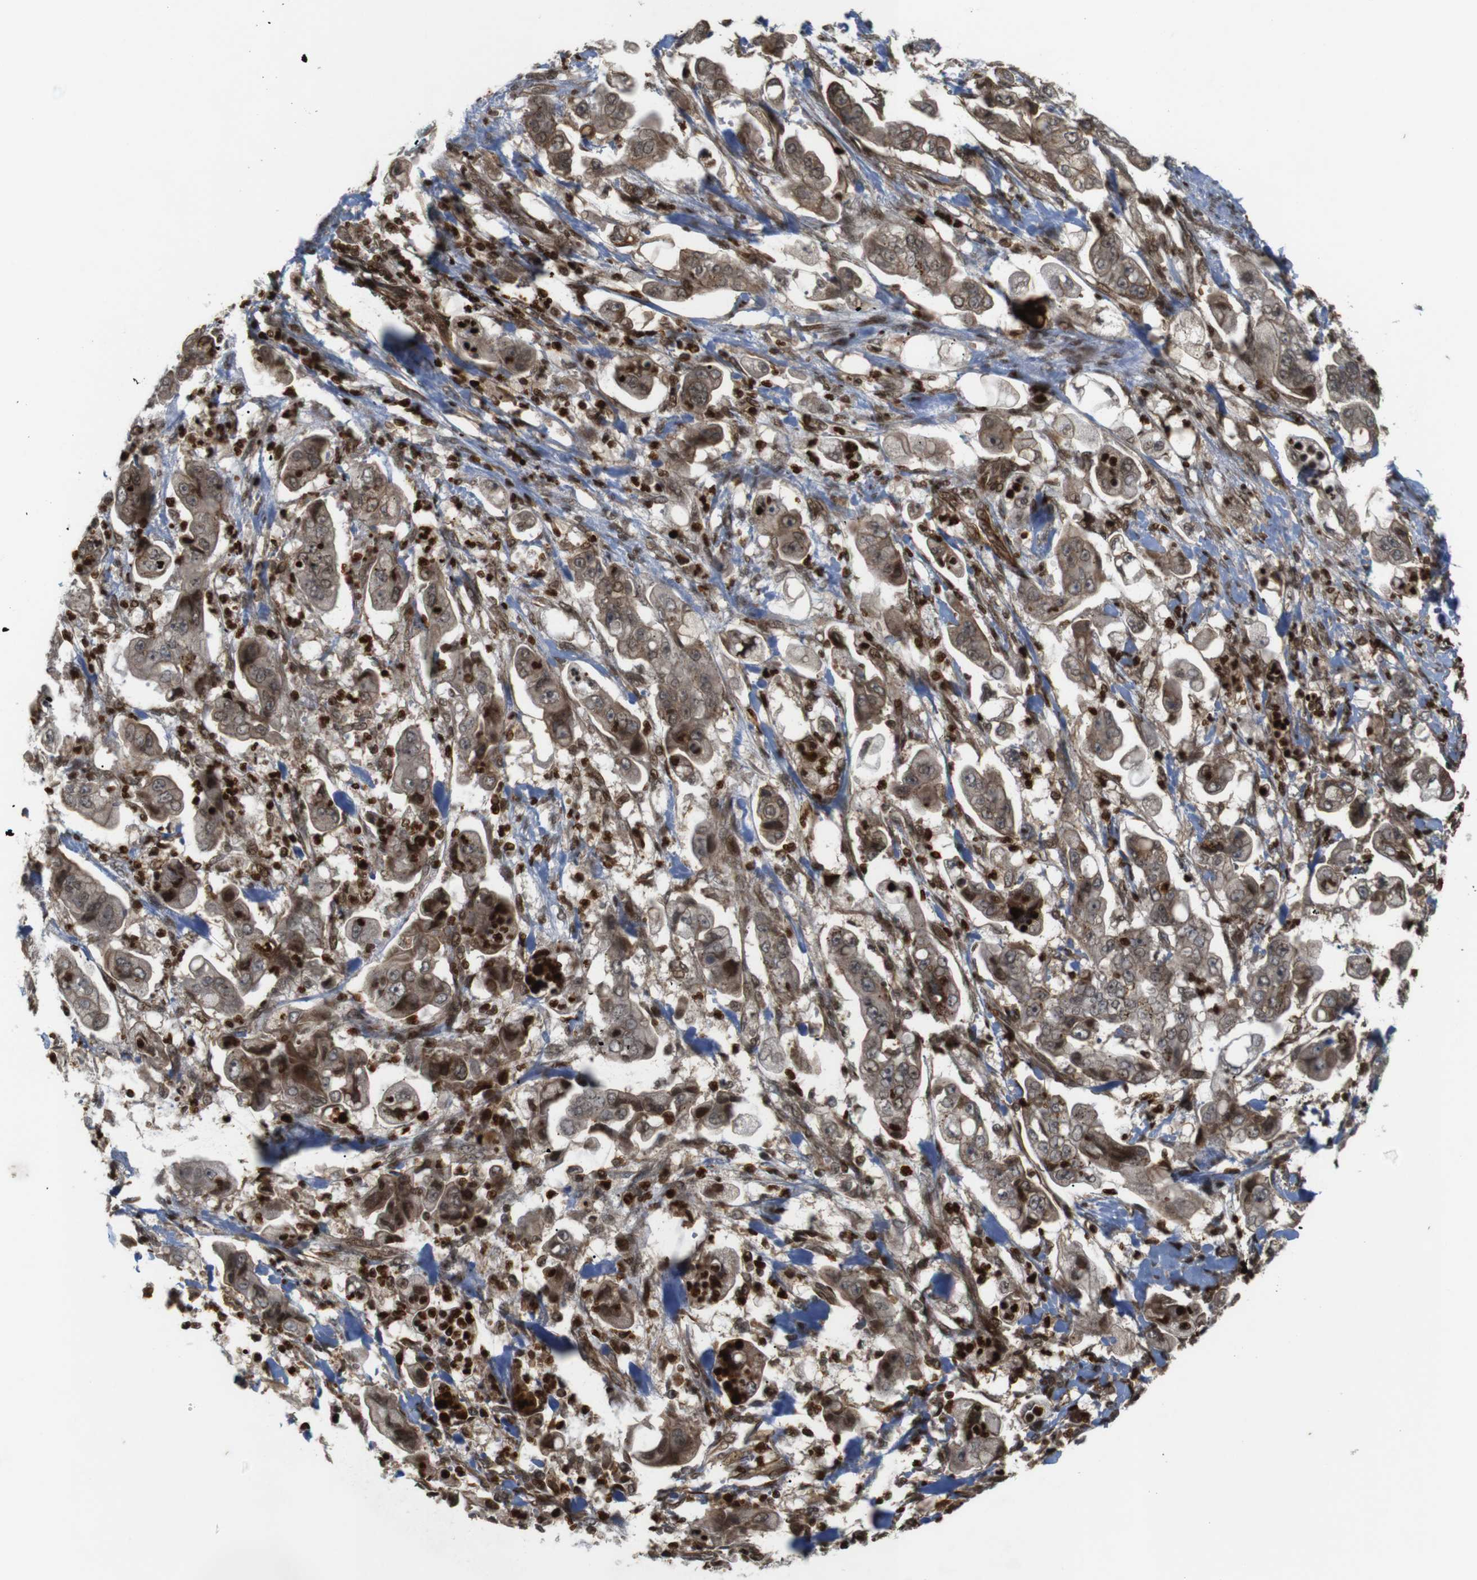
{"staining": {"intensity": "moderate", "quantity": ">75%", "location": "cytoplasmic/membranous,nuclear"}, "tissue": "stomach cancer", "cell_type": "Tumor cells", "image_type": "cancer", "snomed": [{"axis": "morphology", "description": "Adenocarcinoma, NOS"}, {"axis": "topography", "description": "Stomach"}], "caption": "Stomach cancer stained for a protein reveals moderate cytoplasmic/membranous and nuclear positivity in tumor cells.", "gene": "SP2", "patient": {"sex": "male", "age": 62}}